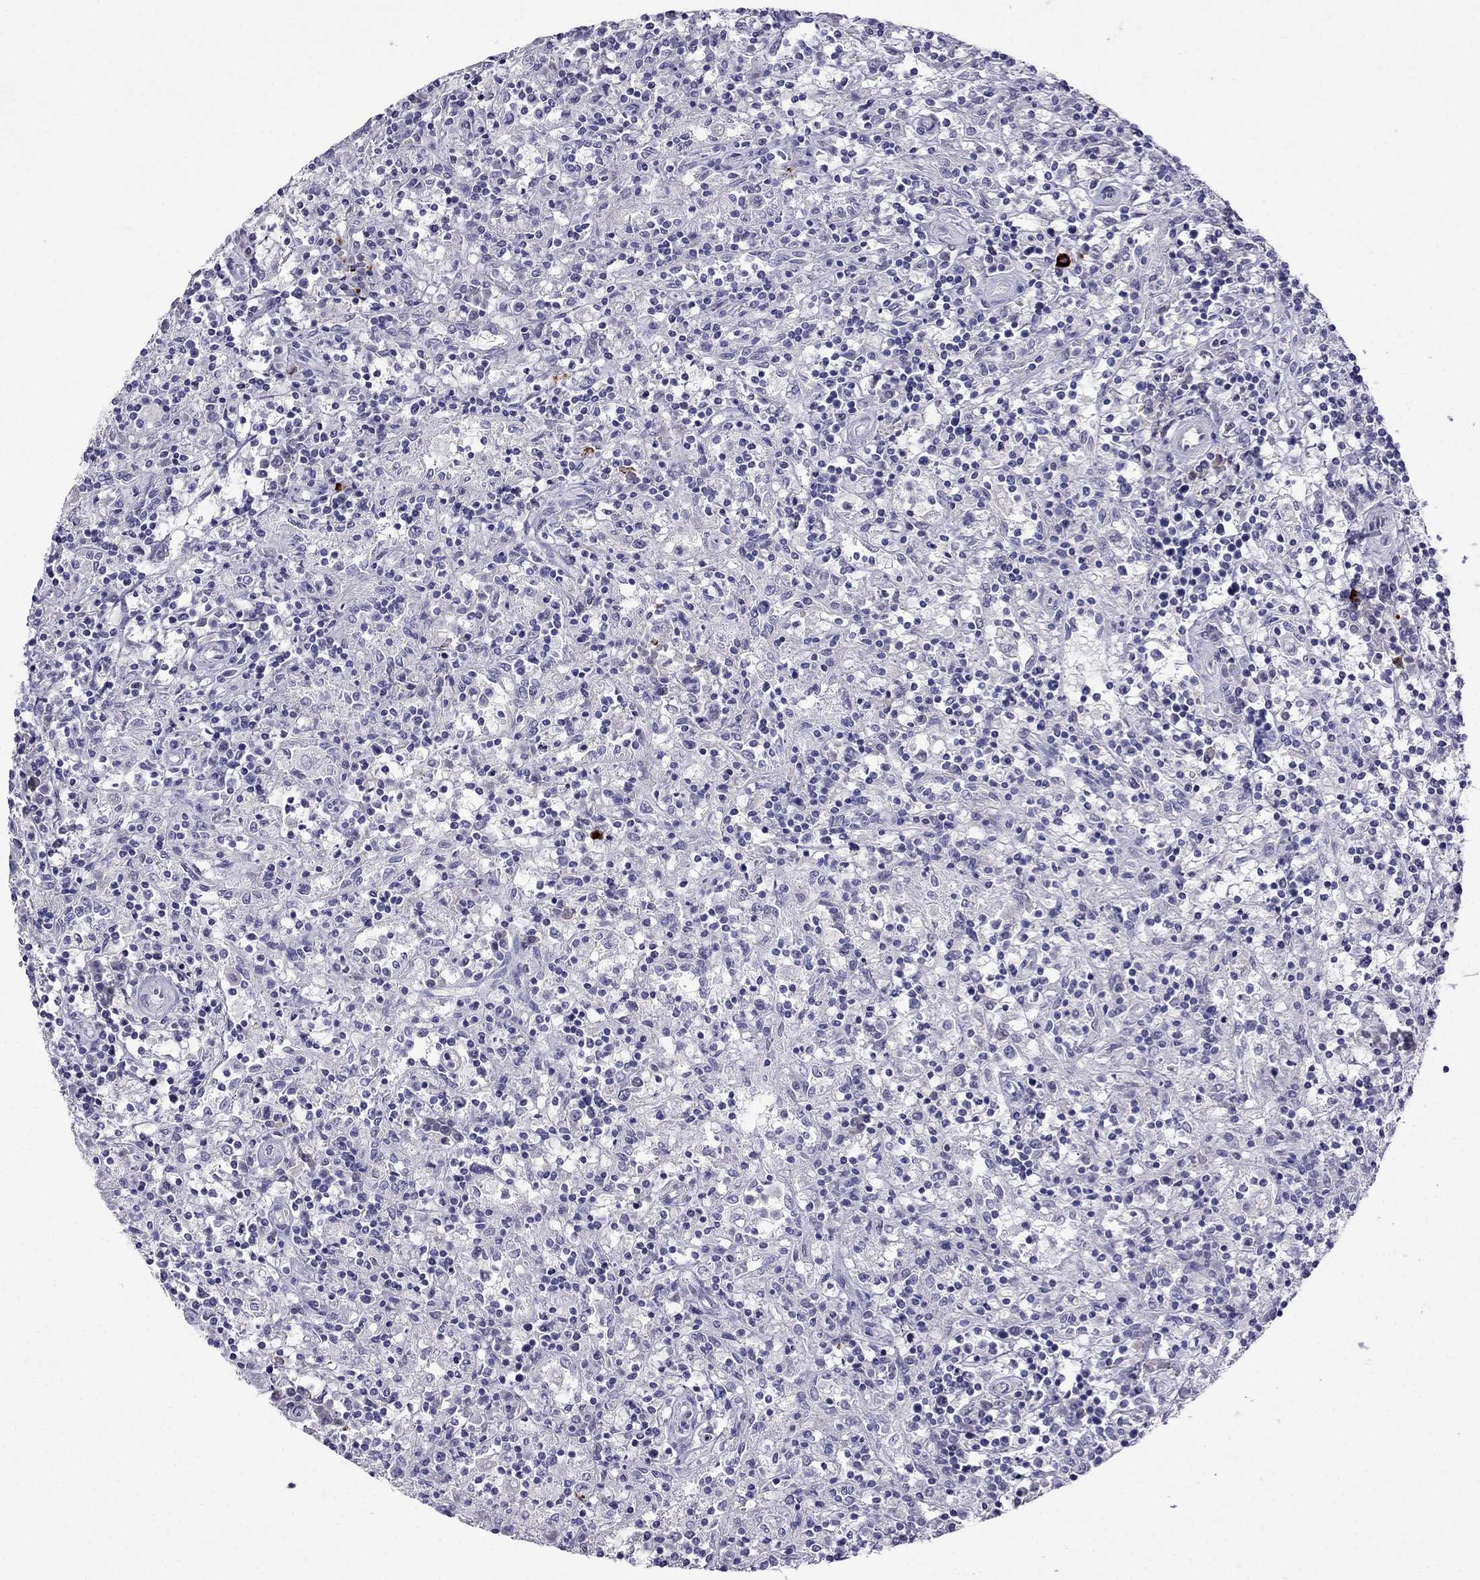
{"staining": {"intensity": "negative", "quantity": "none", "location": "none"}, "tissue": "lymphoma", "cell_type": "Tumor cells", "image_type": "cancer", "snomed": [{"axis": "morphology", "description": "Malignant lymphoma, non-Hodgkin's type, Low grade"}, {"axis": "topography", "description": "Spleen"}], "caption": "There is no significant expression in tumor cells of lymphoma.", "gene": "PATE1", "patient": {"sex": "male", "age": 62}}